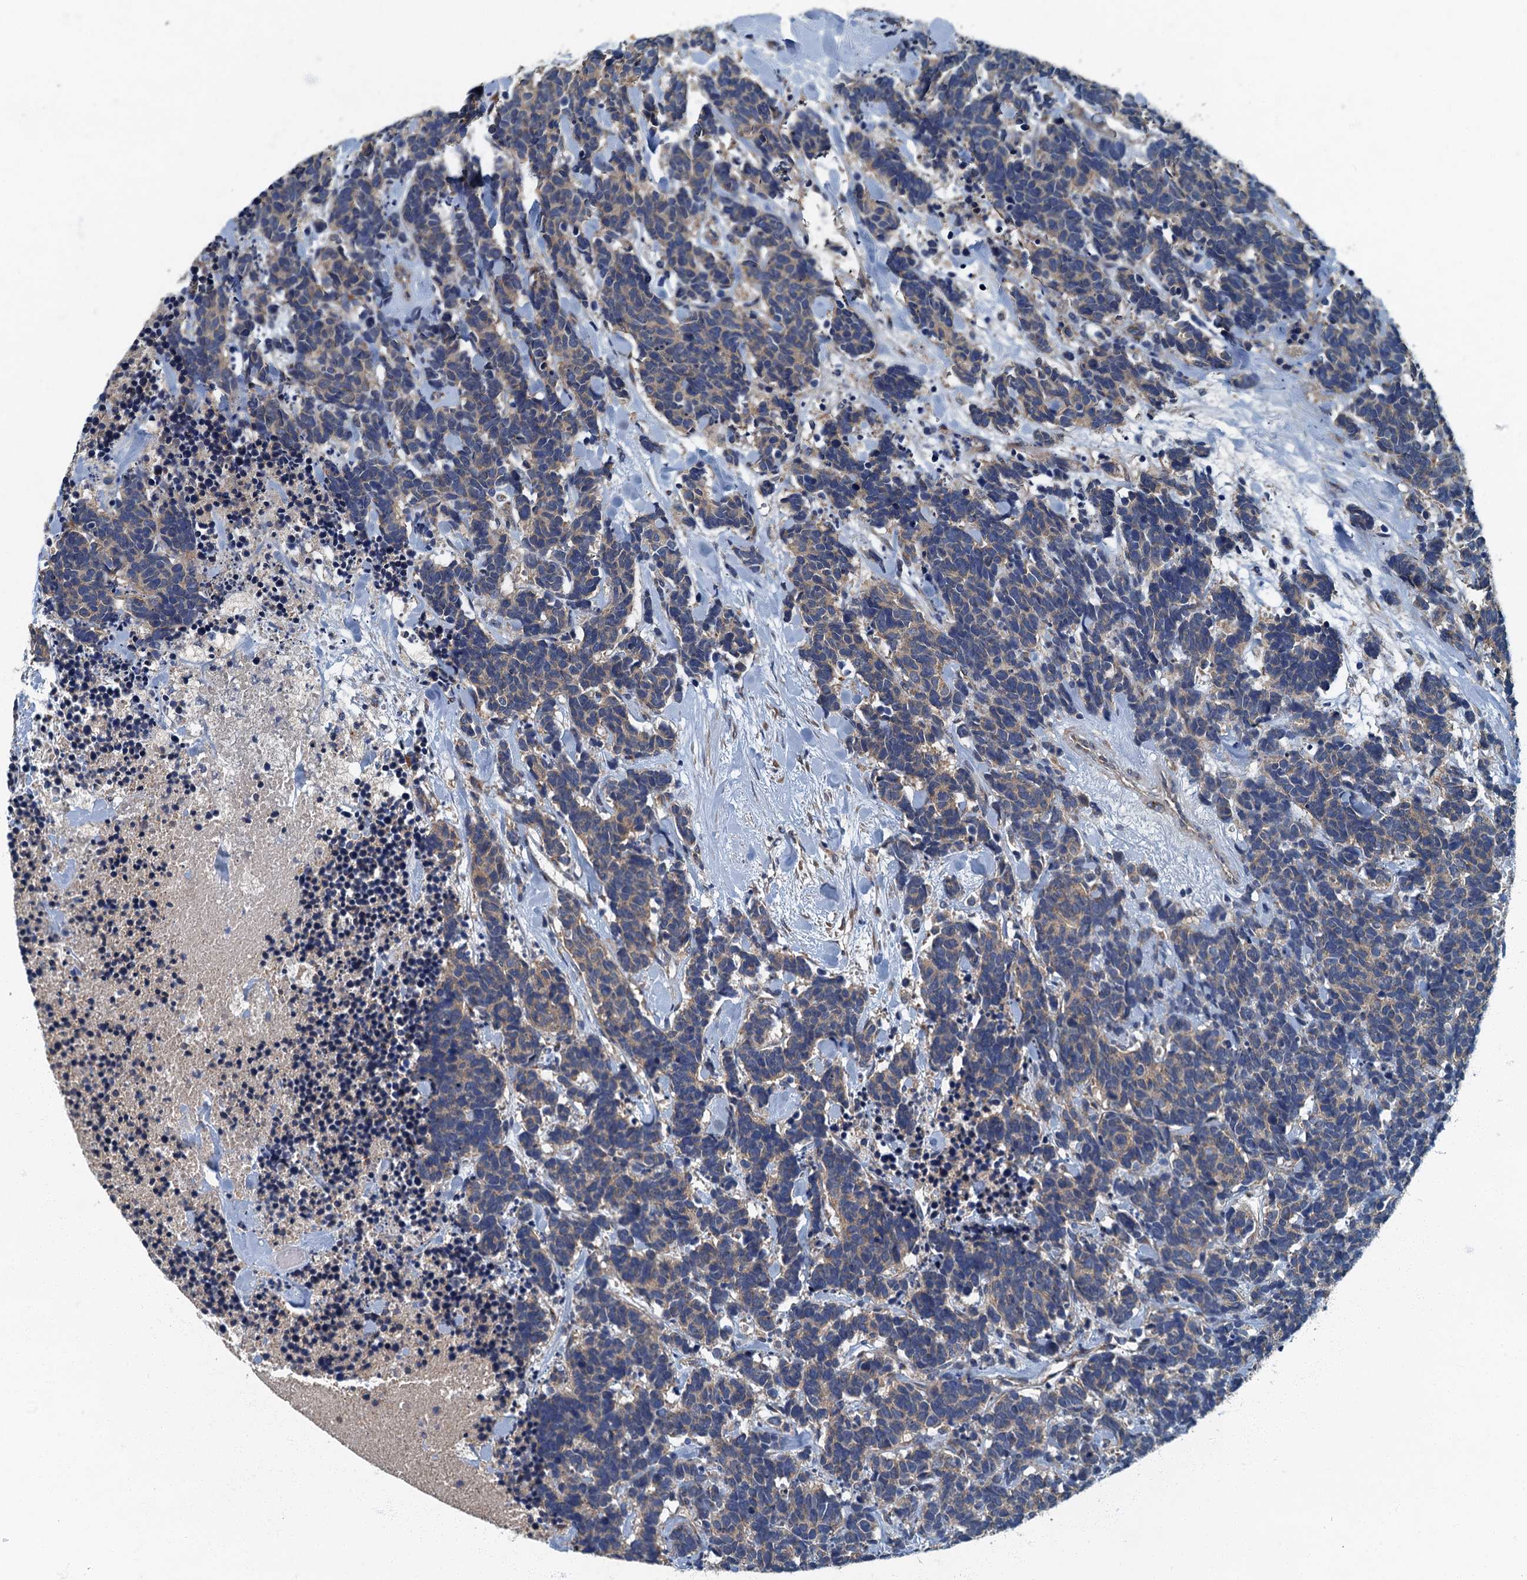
{"staining": {"intensity": "negative", "quantity": "none", "location": "none"}, "tissue": "carcinoid", "cell_type": "Tumor cells", "image_type": "cancer", "snomed": [{"axis": "morphology", "description": "Carcinoma, NOS"}, {"axis": "morphology", "description": "Carcinoid, malignant, NOS"}, {"axis": "topography", "description": "Prostate"}], "caption": "Immunohistochemical staining of human carcinoid shows no significant staining in tumor cells.", "gene": "DDX49", "patient": {"sex": "male", "age": 57}}